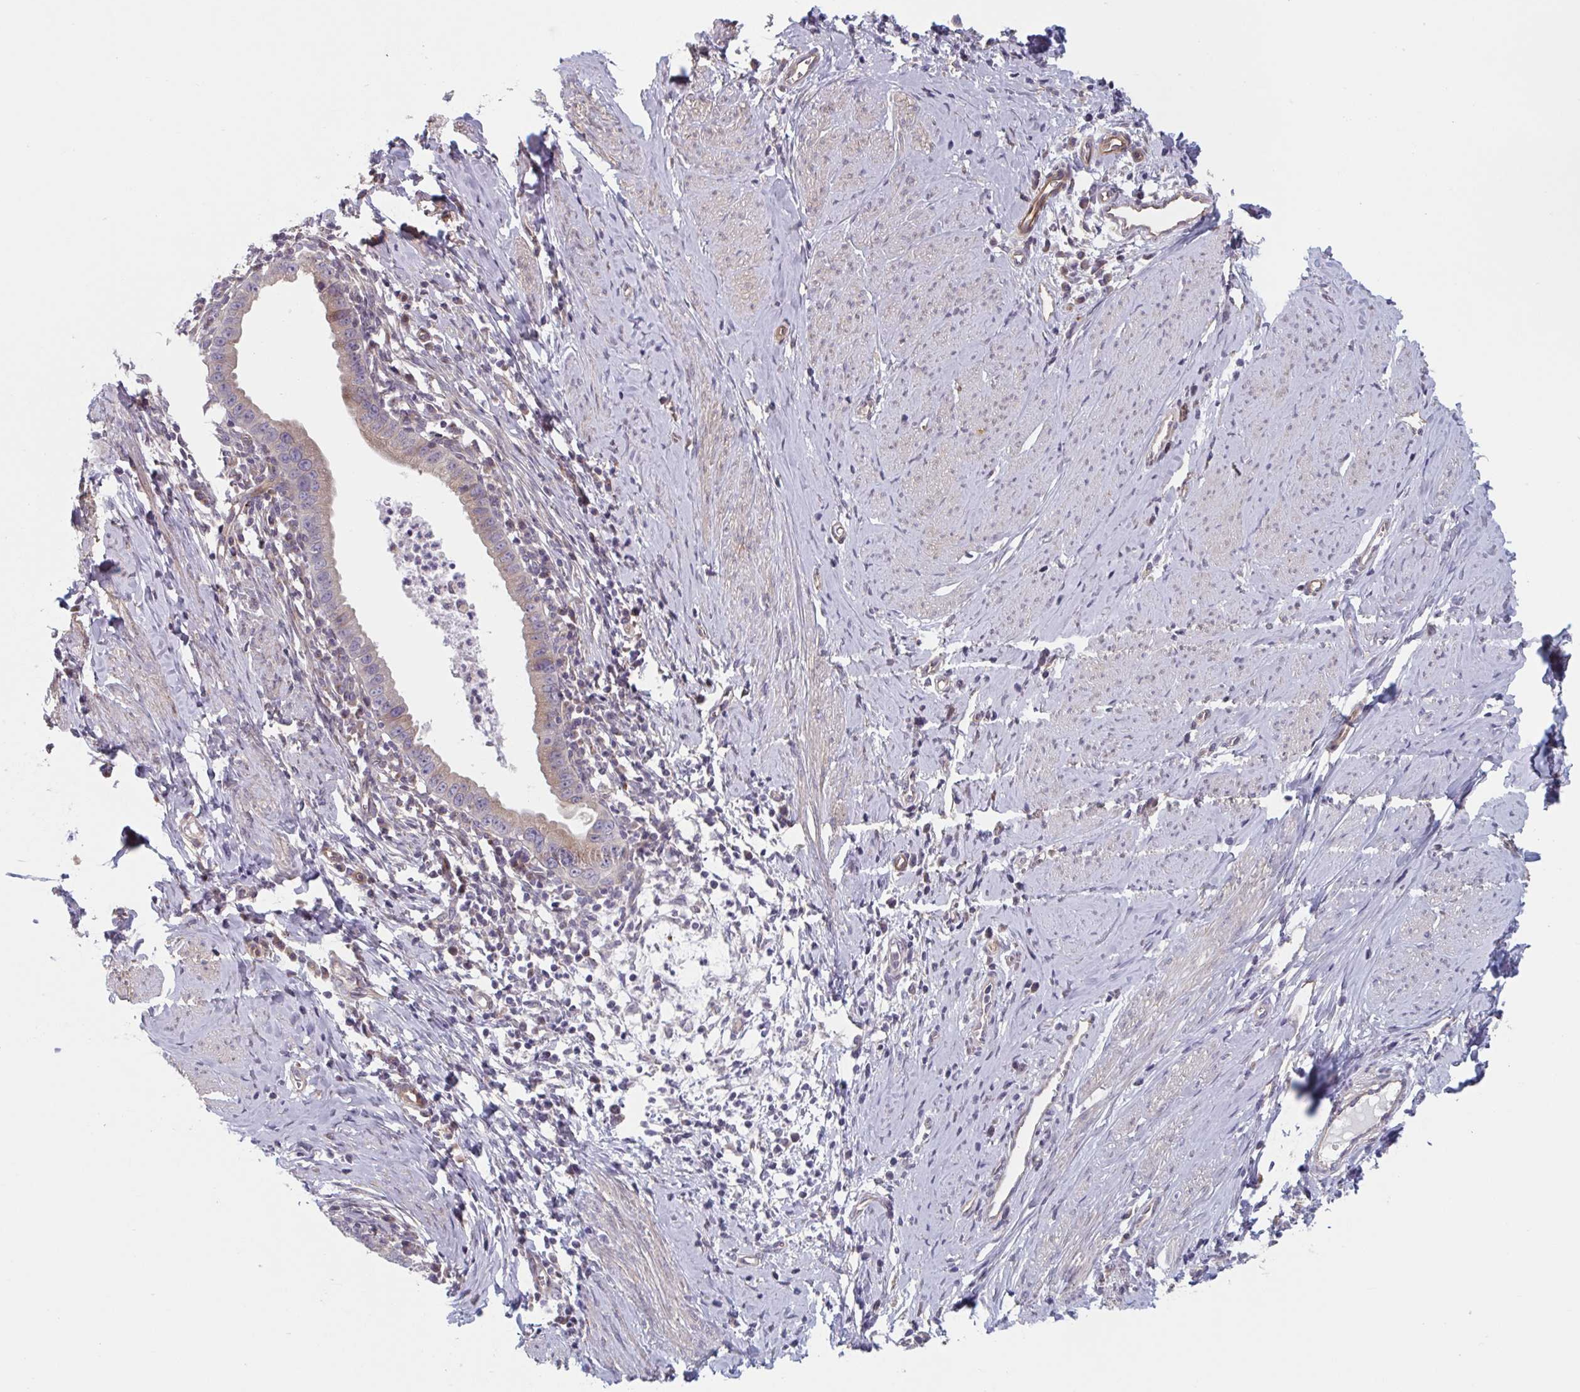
{"staining": {"intensity": "weak", "quantity": "25%-75%", "location": "cytoplasmic/membranous"}, "tissue": "cervical cancer", "cell_type": "Tumor cells", "image_type": "cancer", "snomed": [{"axis": "morphology", "description": "Adenocarcinoma, NOS"}, {"axis": "topography", "description": "Cervix"}], "caption": "Protein staining exhibits weak cytoplasmic/membranous positivity in about 25%-75% of tumor cells in cervical cancer.", "gene": "TNFSF10", "patient": {"sex": "female", "age": 36}}